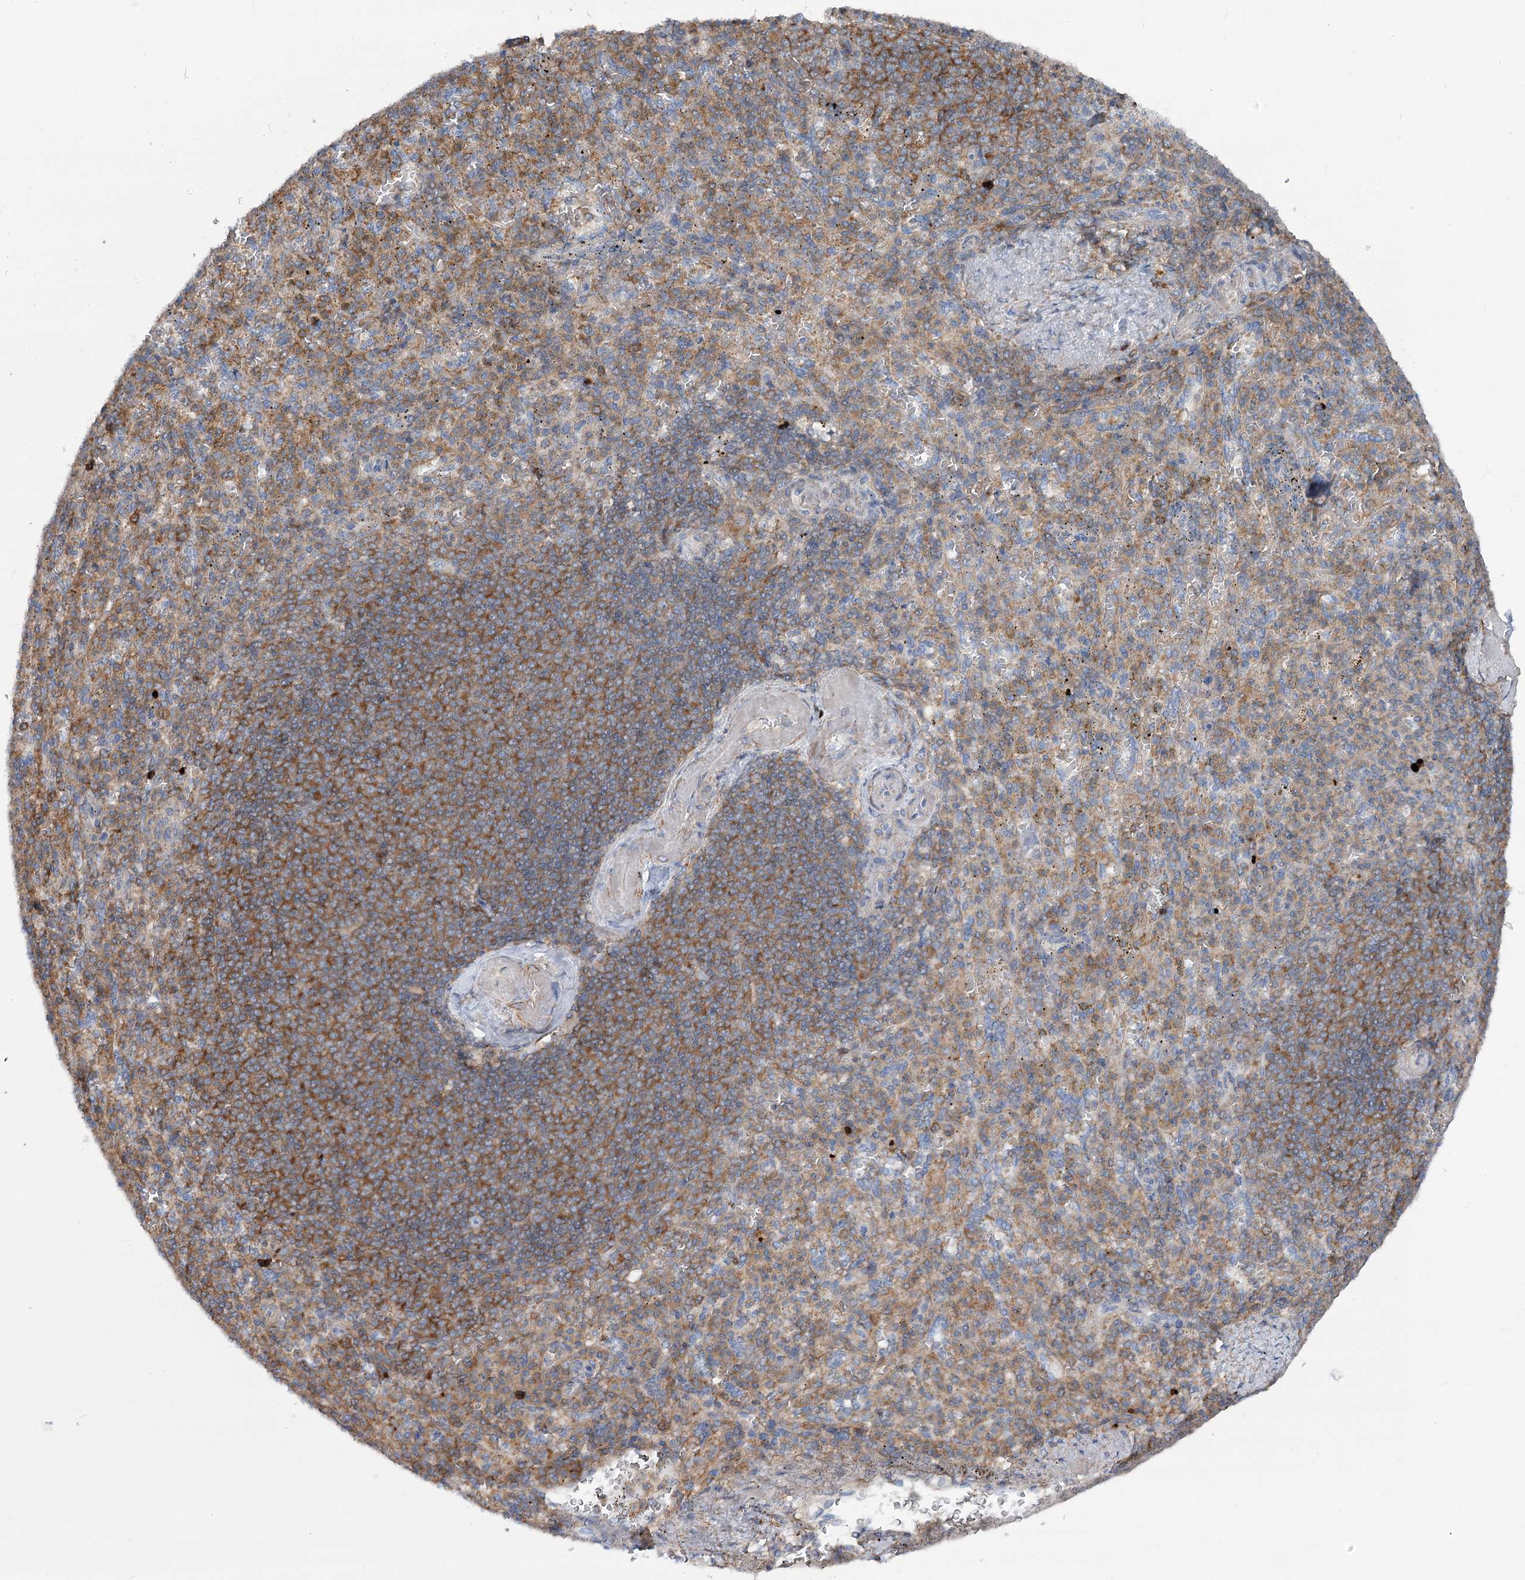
{"staining": {"intensity": "moderate", "quantity": "<25%", "location": "cytoplasmic/membranous"}, "tissue": "spleen", "cell_type": "Cells in red pulp", "image_type": "normal", "snomed": [{"axis": "morphology", "description": "Normal tissue, NOS"}, {"axis": "topography", "description": "Spleen"}], "caption": "Moderate cytoplasmic/membranous staining for a protein is present in about <25% of cells in red pulp of unremarkable spleen using IHC.", "gene": "LARP1B", "patient": {"sex": "female", "age": 74}}